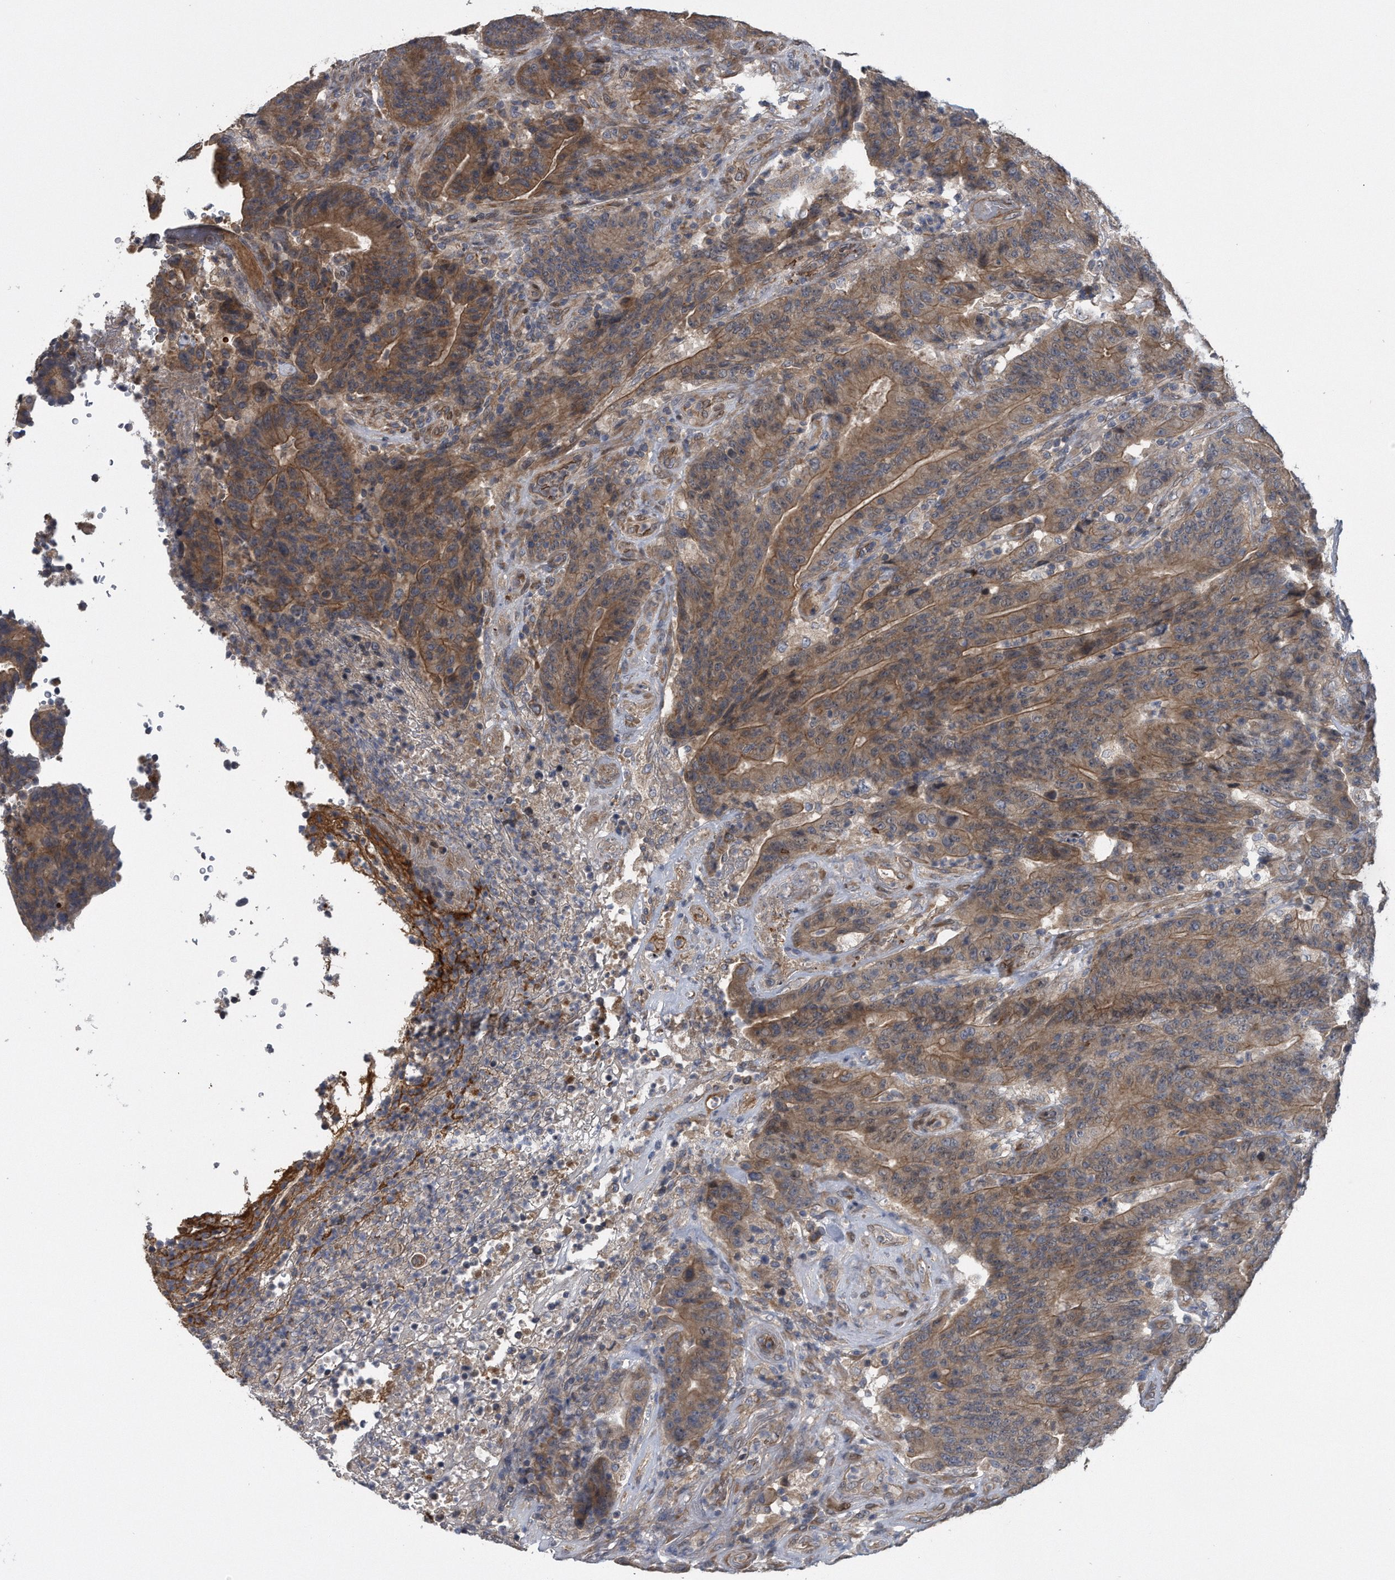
{"staining": {"intensity": "moderate", "quantity": ">75%", "location": "cytoplasmic/membranous"}, "tissue": "colorectal cancer", "cell_type": "Tumor cells", "image_type": "cancer", "snomed": [{"axis": "morphology", "description": "Normal tissue, NOS"}, {"axis": "morphology", "description": "Adenocarcinoma, NOS"}, {"axis": "topography", "description": "Colon"}], "caption": "Brown immunohistochemical staining in colorectal cancer (adenocarcinoma) shows moderate cytoplasmic/membranous staining in about >75% of tumor cells. (Stains: DAB in brown, nuclei in blue, Microscopy: brightfield microscopy at high magnification).", "gene": "ZNF79", "patient": {"sex": "female", "age": 75}}